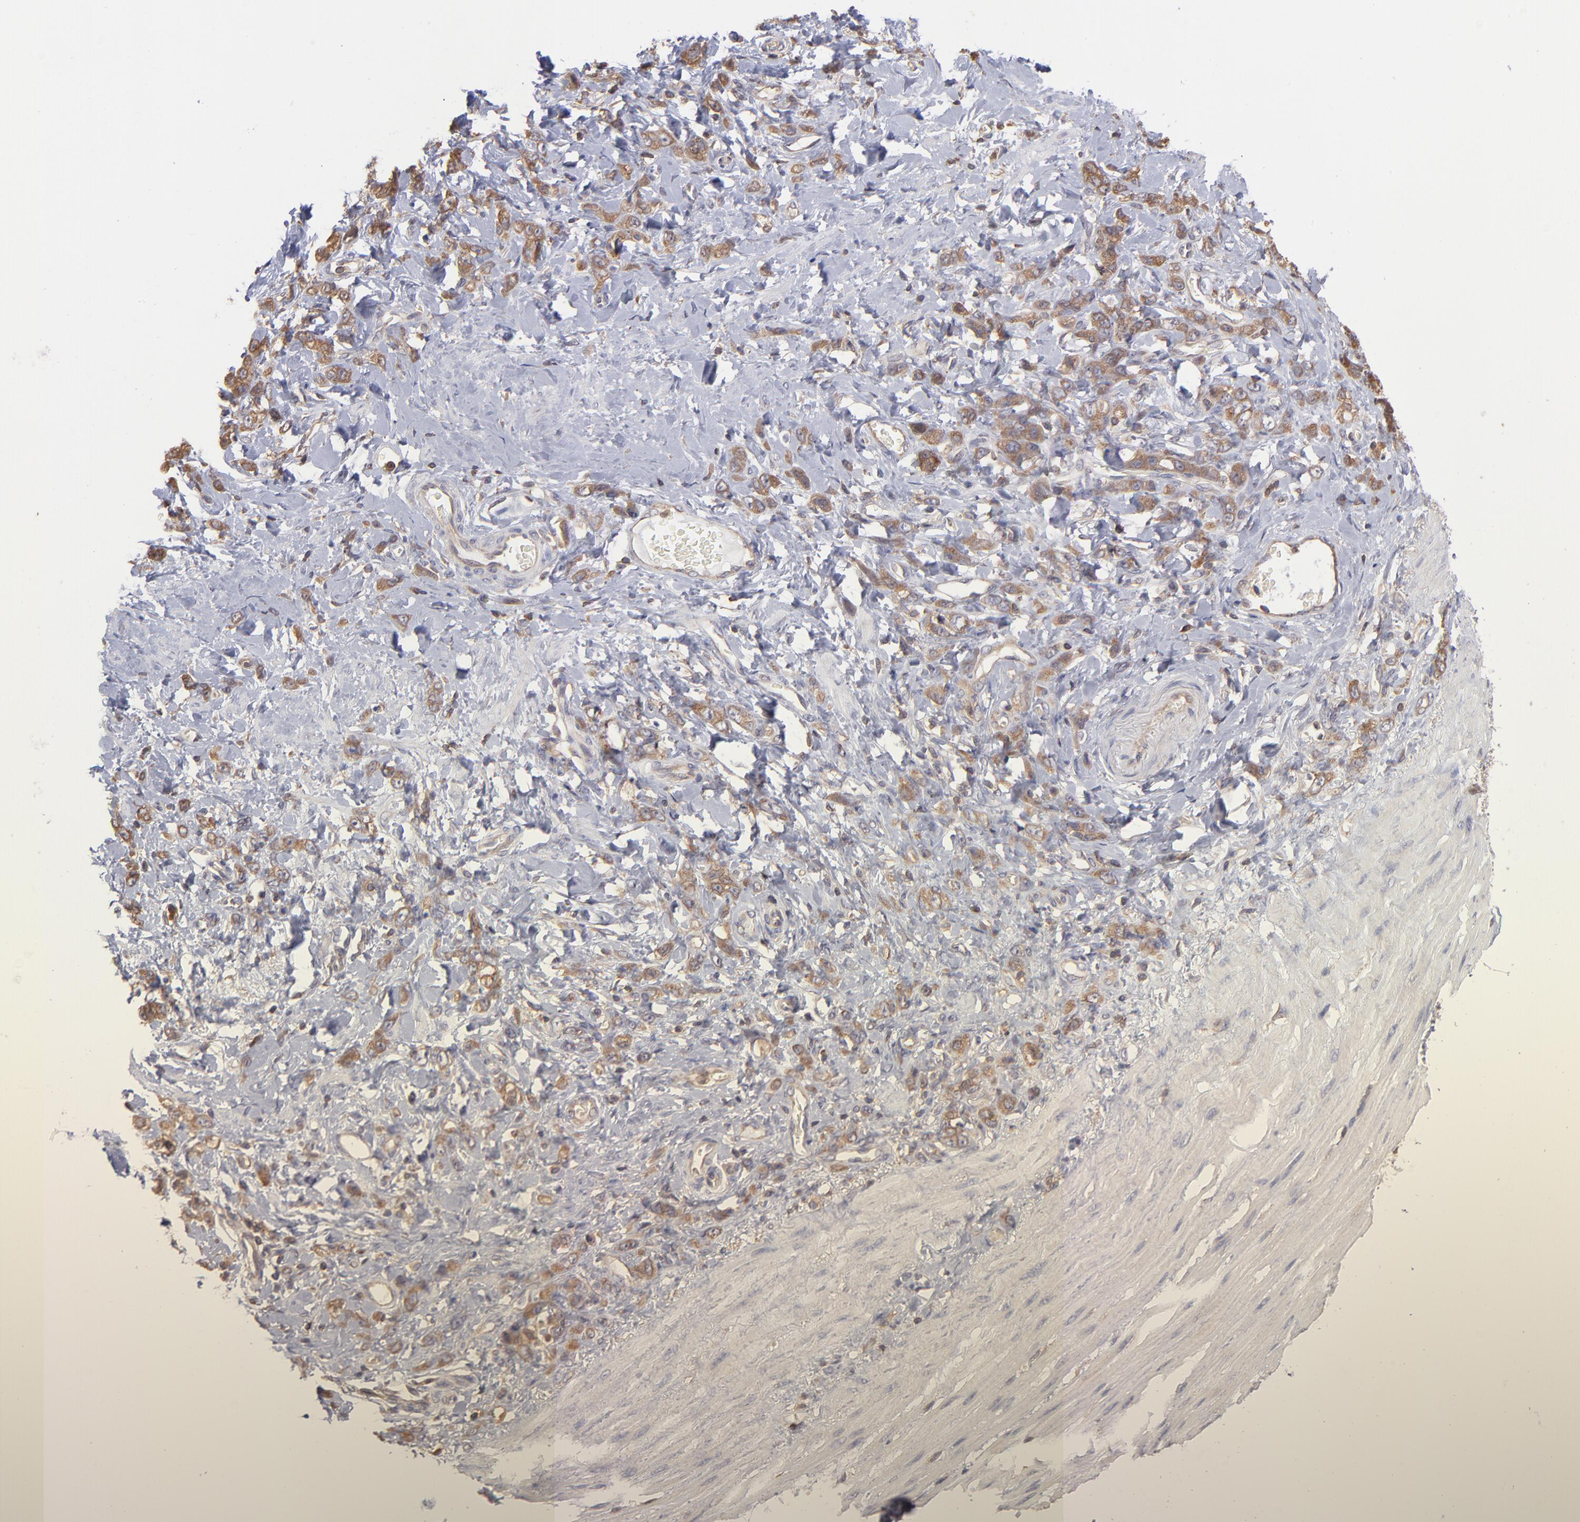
{"staining": {"intensity": "moderate", "quantity": ">75%", "location": "cytoplasmic/membranous"}, "tissue": "stomach cancer", "cell_type": "Tumor cells", "image_type": "cancer", "snomed": [{"axis": "morphology", "description": "Normal tissue, NOS"}, {"axis": "morphology", "description": "Adenocarcinoma, NOS"}, {"axis": "topography", "description": "Stomach"}], "caption": "High-magnification brightfield microscopy of stomach cancer (adenocarcinoma) stained with DAB (3,3'-diaminobenzidine) (brown) and counterstained with hematoxylin (blue). tumor cells exhibit moderate cytoplasmic/membranous positivity is identified in approximately>75% of cells. (brown staining indicates protein expression, while blue staining denotes nuclei).", "gene": "MAP2K2", "patient": {"sex": "male", "age": 82}}